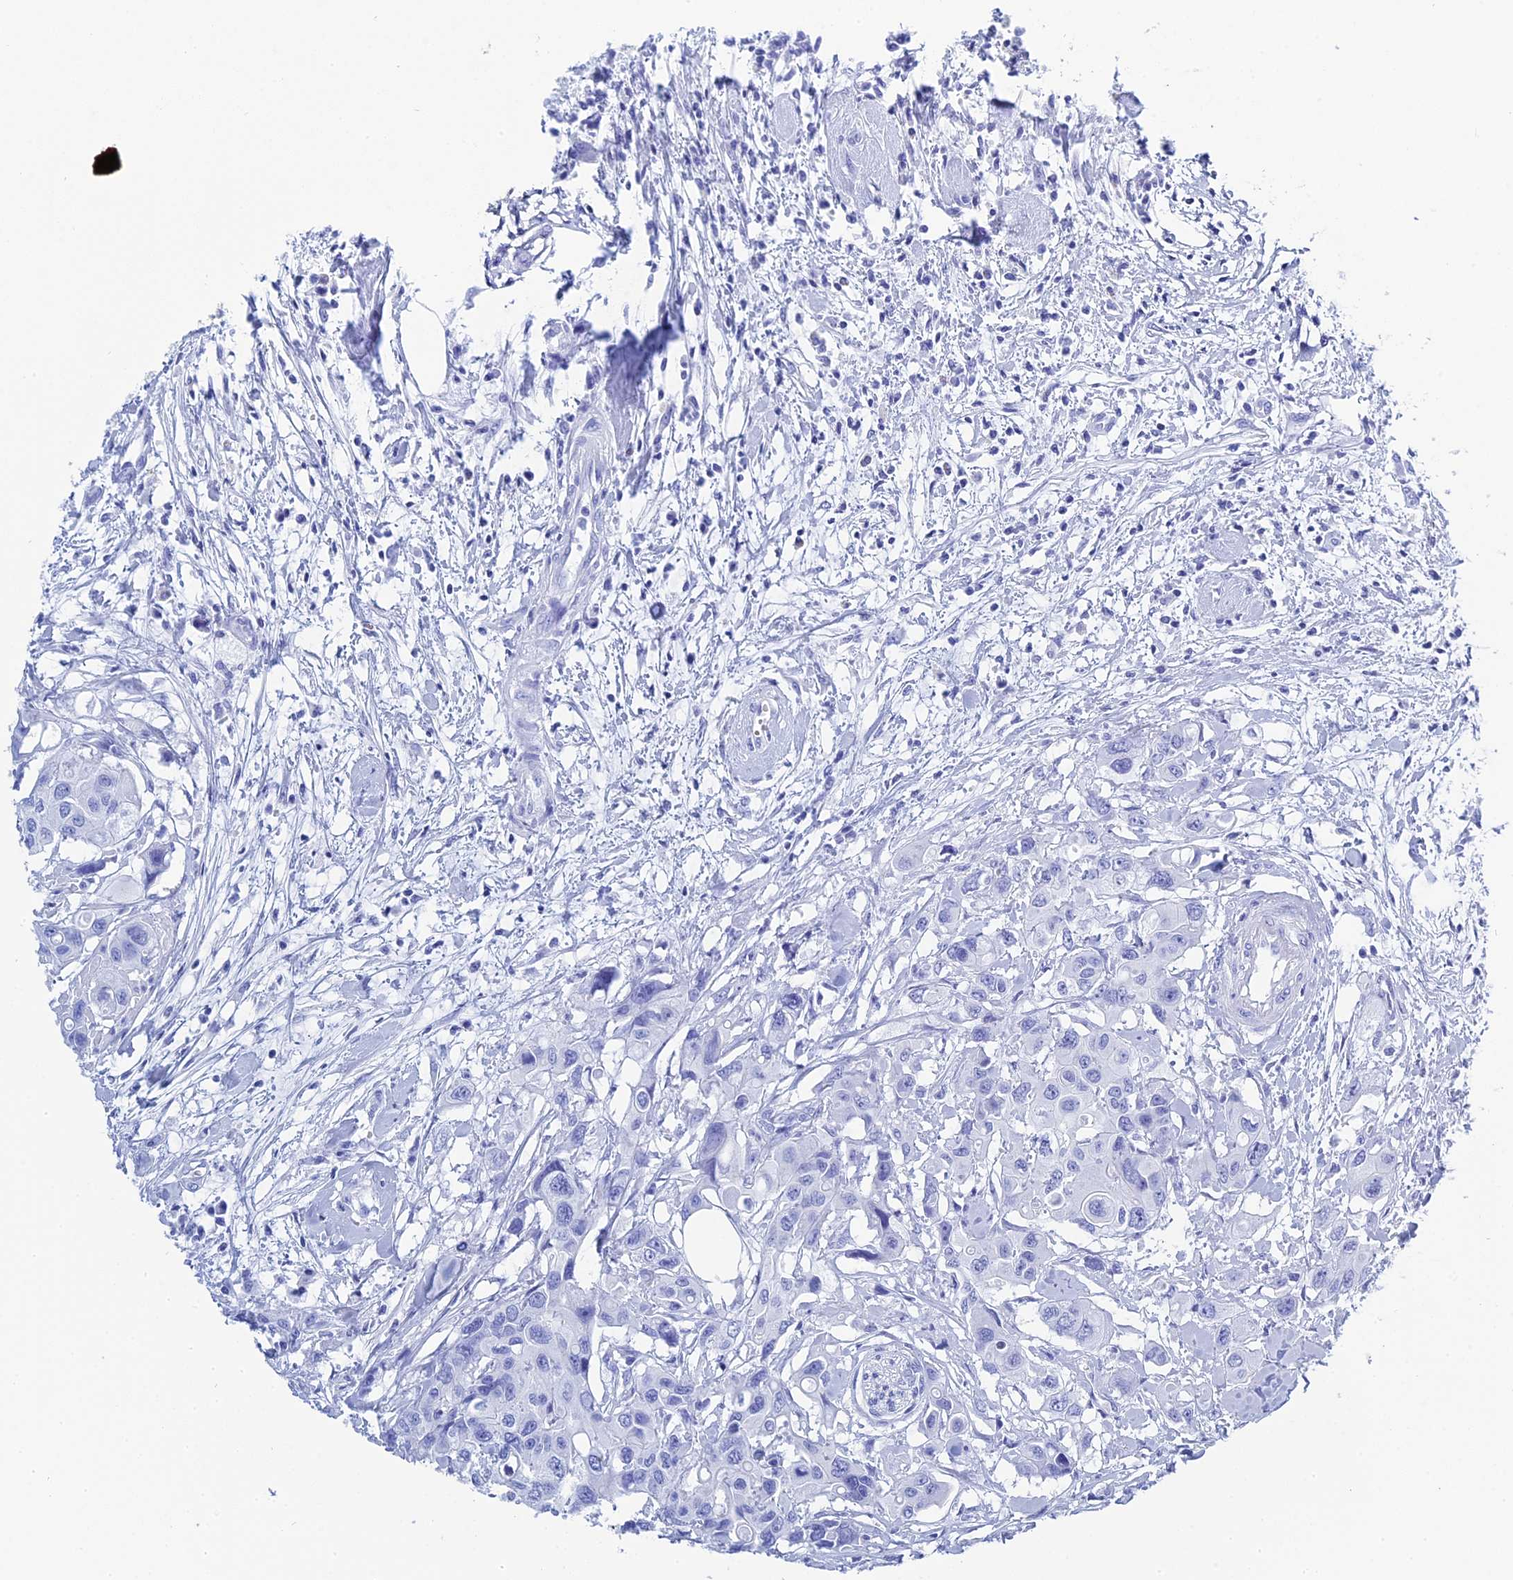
{"staining": {"intensity": "negative", "quantity": "none", "location": "none"}, "tissue": "colorectal cancer", "cell_type": "Tumor cells", "image_type": "cancer", "snomed": [{"axis": "morphology", "description": "Adenocarcinoma, NOS"}, {"axis": "topography", "description": "Colon"}], "caption": "An image of colorectal cancer stained for a protein demonstrates no brown staining in tumor cells.", "gene": "TEX101", "patient": {"sex": "male", "age": 77}}